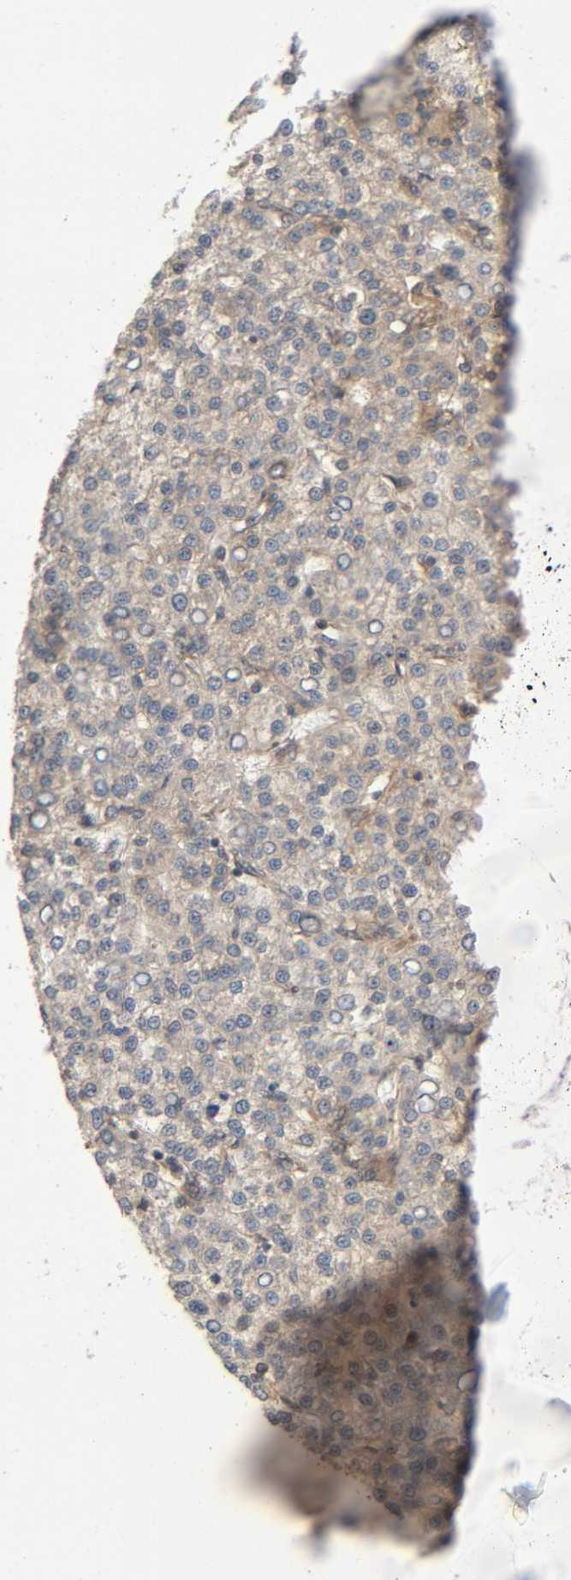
{"staining": {"intensity": "weak", "quantity": ">75%", "location": "cytoplasmic/membranous"}, "tissue": "liver cancer", "cell_type": "Tumor cells", "image_type": "cancer", "snomed": [{"axis": "morphology", "description": "Carcinoma, Hepatocellular, NOS"}, {"axis": "topography", "description": "Liver"}], "caption": "Hepatocellular carcinoma (liver) stained with a brown dye shows weak cytoplasmic/membranous positive positivity in approximately >75% of tumor cells.", "gene": "PPP2R1B", "patient": {"sex": "female", "age": 58}}